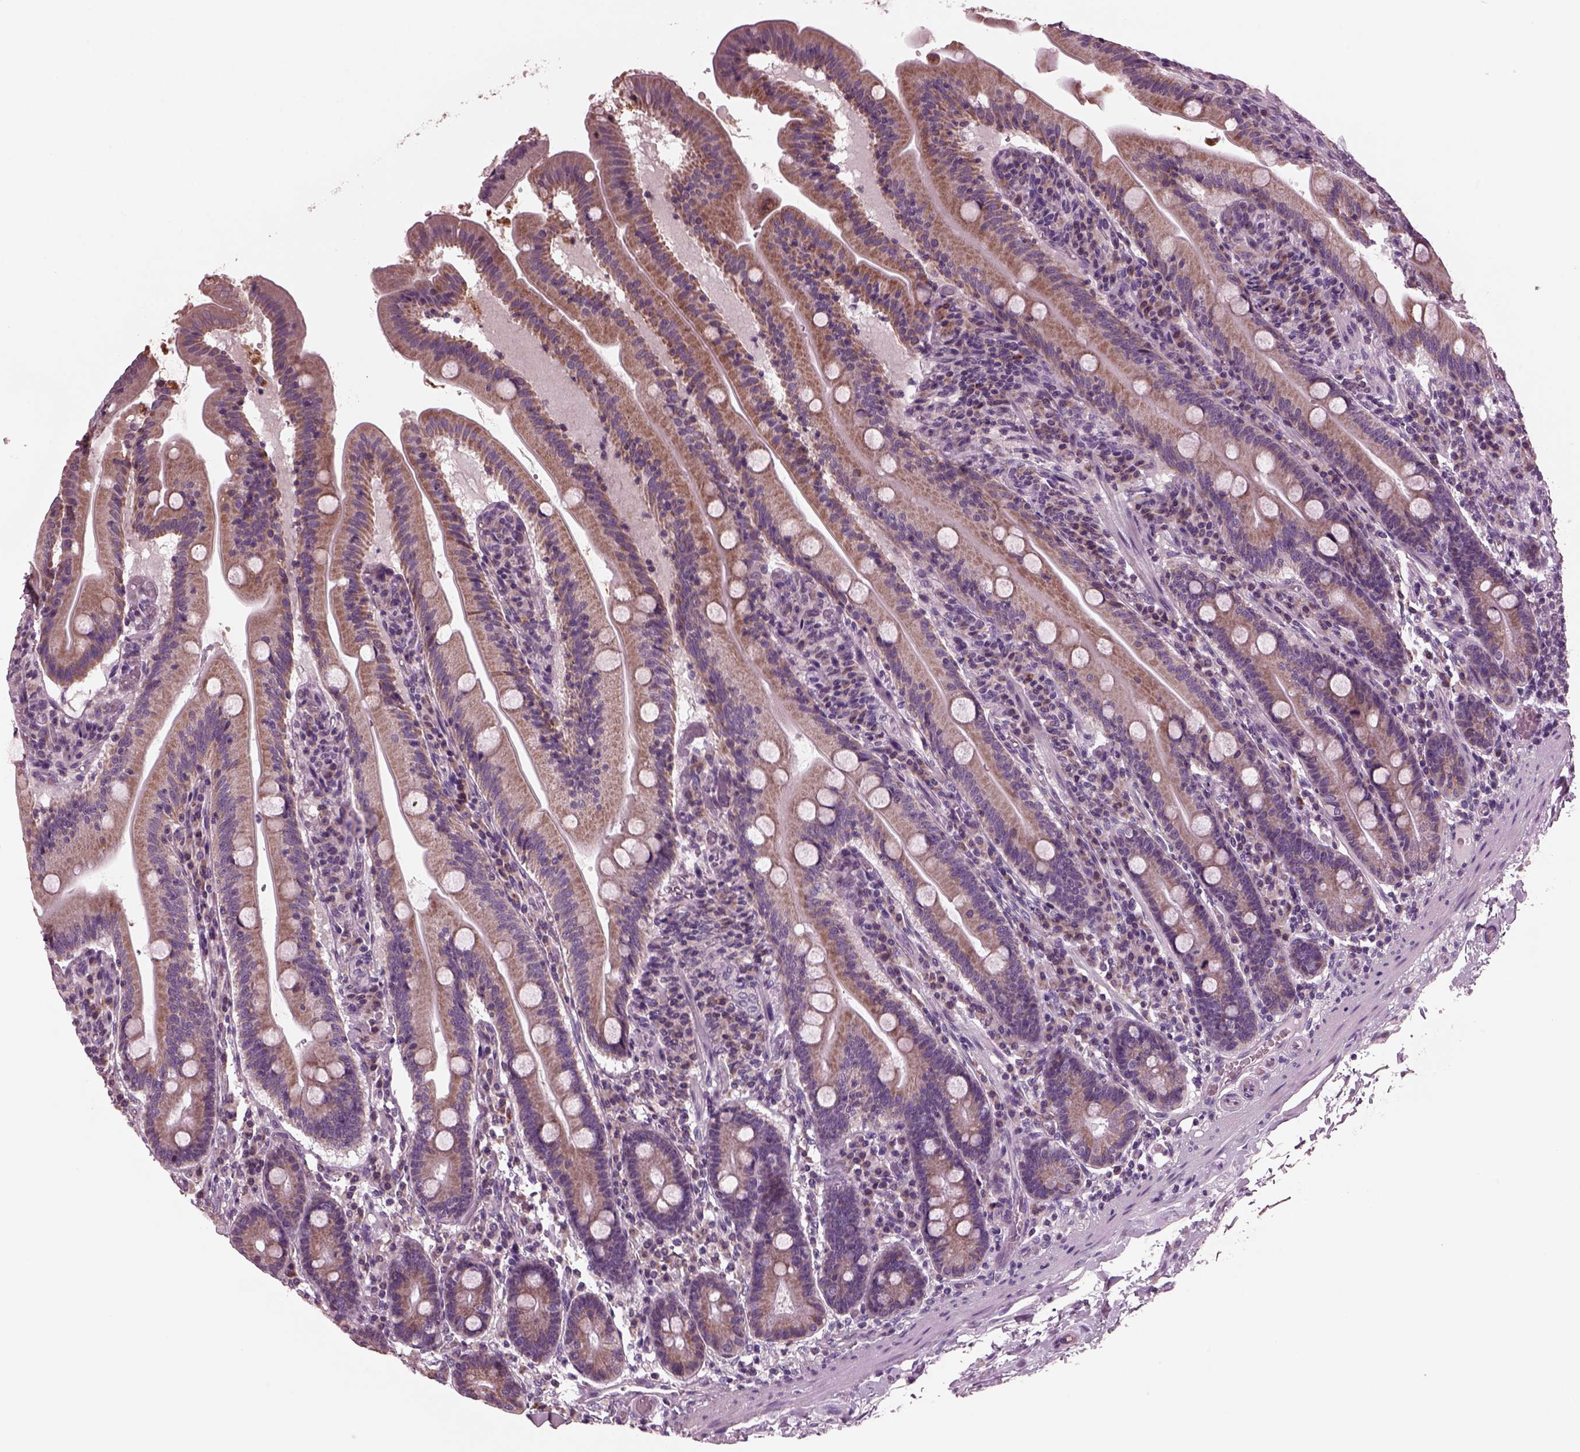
{"staining": {"intensity": "moderate", "quantity": ">75%", "location": "cytoplasmic/membranous"}, "tissue": "small intestine", "cell_type": "Glandular cells", "image_type": "normal", "snomed": [{"axis": "morphology", "description": "Normal tissue, NOS"}, {"axis": "topography", "description": "Small intestine"}], "caption": "High-magnification brightfield microscopy of unremarkable small intestine stained with DAB (brown) and counterstained with hematoxylin (blue). glandular cells exhibit moderate cytoplasmic/membranous expression is identified in about>75% of cells.", "gene": "AP4M1", "patient": {"sex": "male", "age": 37}}